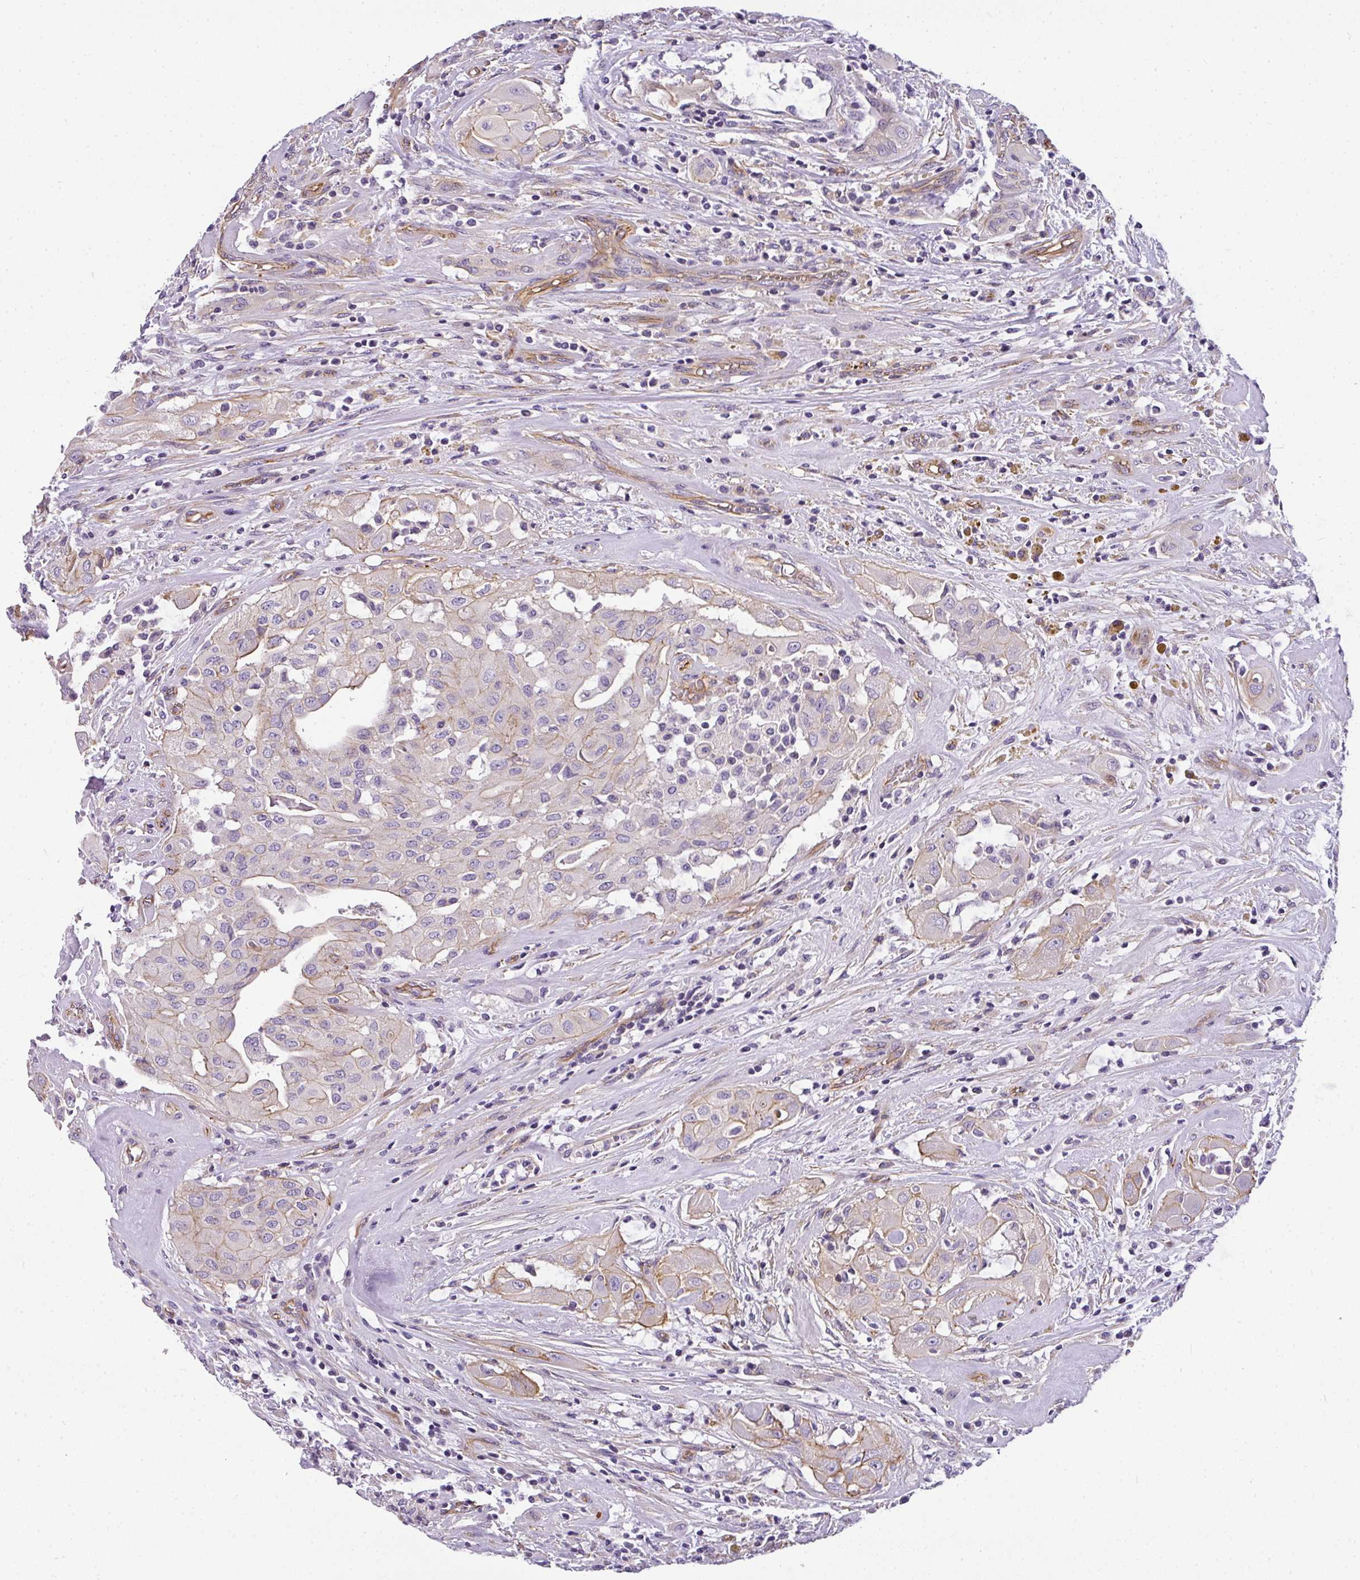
{"staining": {"intensity": "weak", "quantity": "25%-75%", "location": "cytoplasmic/membranous"}, "tissue": "thyroid cancer", "cell_type": "Tumor cells", "image_type": "cancer", "snomed": [{"axis": "morphology", "description": "Papillary adenocarcinoma, NOS"}, {"axis": "topography", "description": "Thyroid gland"}], "caption": "Immunohistochemical staining of human thyroid cancer (papillary adenocarcinoma) reveals low levels of weak cytoplasmic/membranous protein staining in about 25%-75% of tumor cells.", "gene": "OR11H4", "patient": {"sex": "female", "age": 59}}